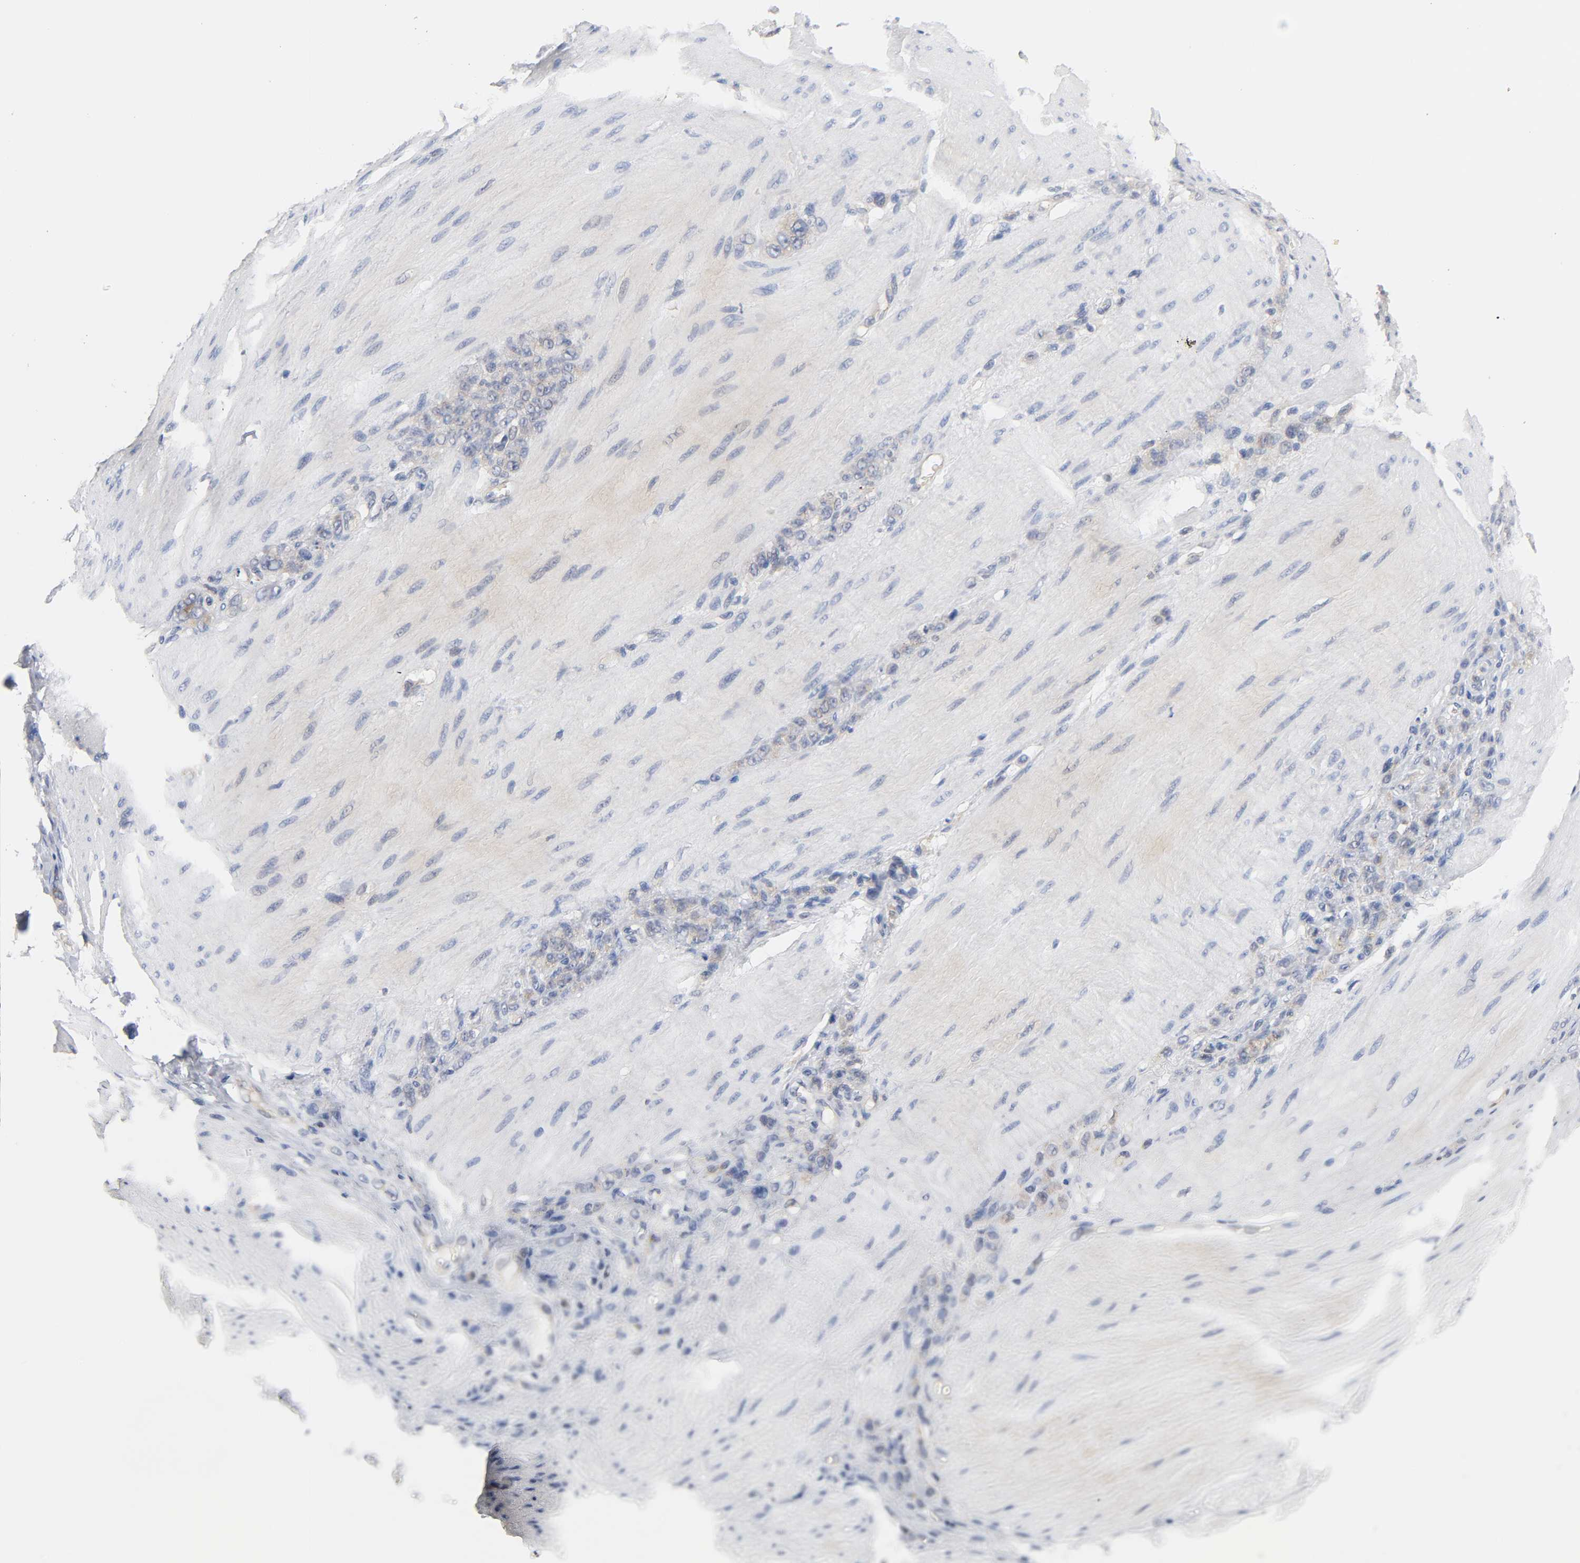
{"staining": {"intensity": "weak", "quantity": ">75%", "location": "cytoplasmic/membranous"}, "tissue": "stomach cancer", "cell_type": "Tumor cells", "image_type": "cancer", "snomed": [{"axis": "morphology", "description": "Adenocarcinoma, NOS"}, {"axis": "topography", "description": "Stomach"}], "caption": "A brown stain labels weak cytoplasmic/membranous positivity of a protein in stomach adenocarcinoma tumor cells. The staining is performed using DAB (3,3'-diaminobenzidine) brown chromogen to label protein expression. The nuclei are counter-stained blue using hematoxylin.", "gene": "FYN", "patient": {"sex": "male", "age": 82}}